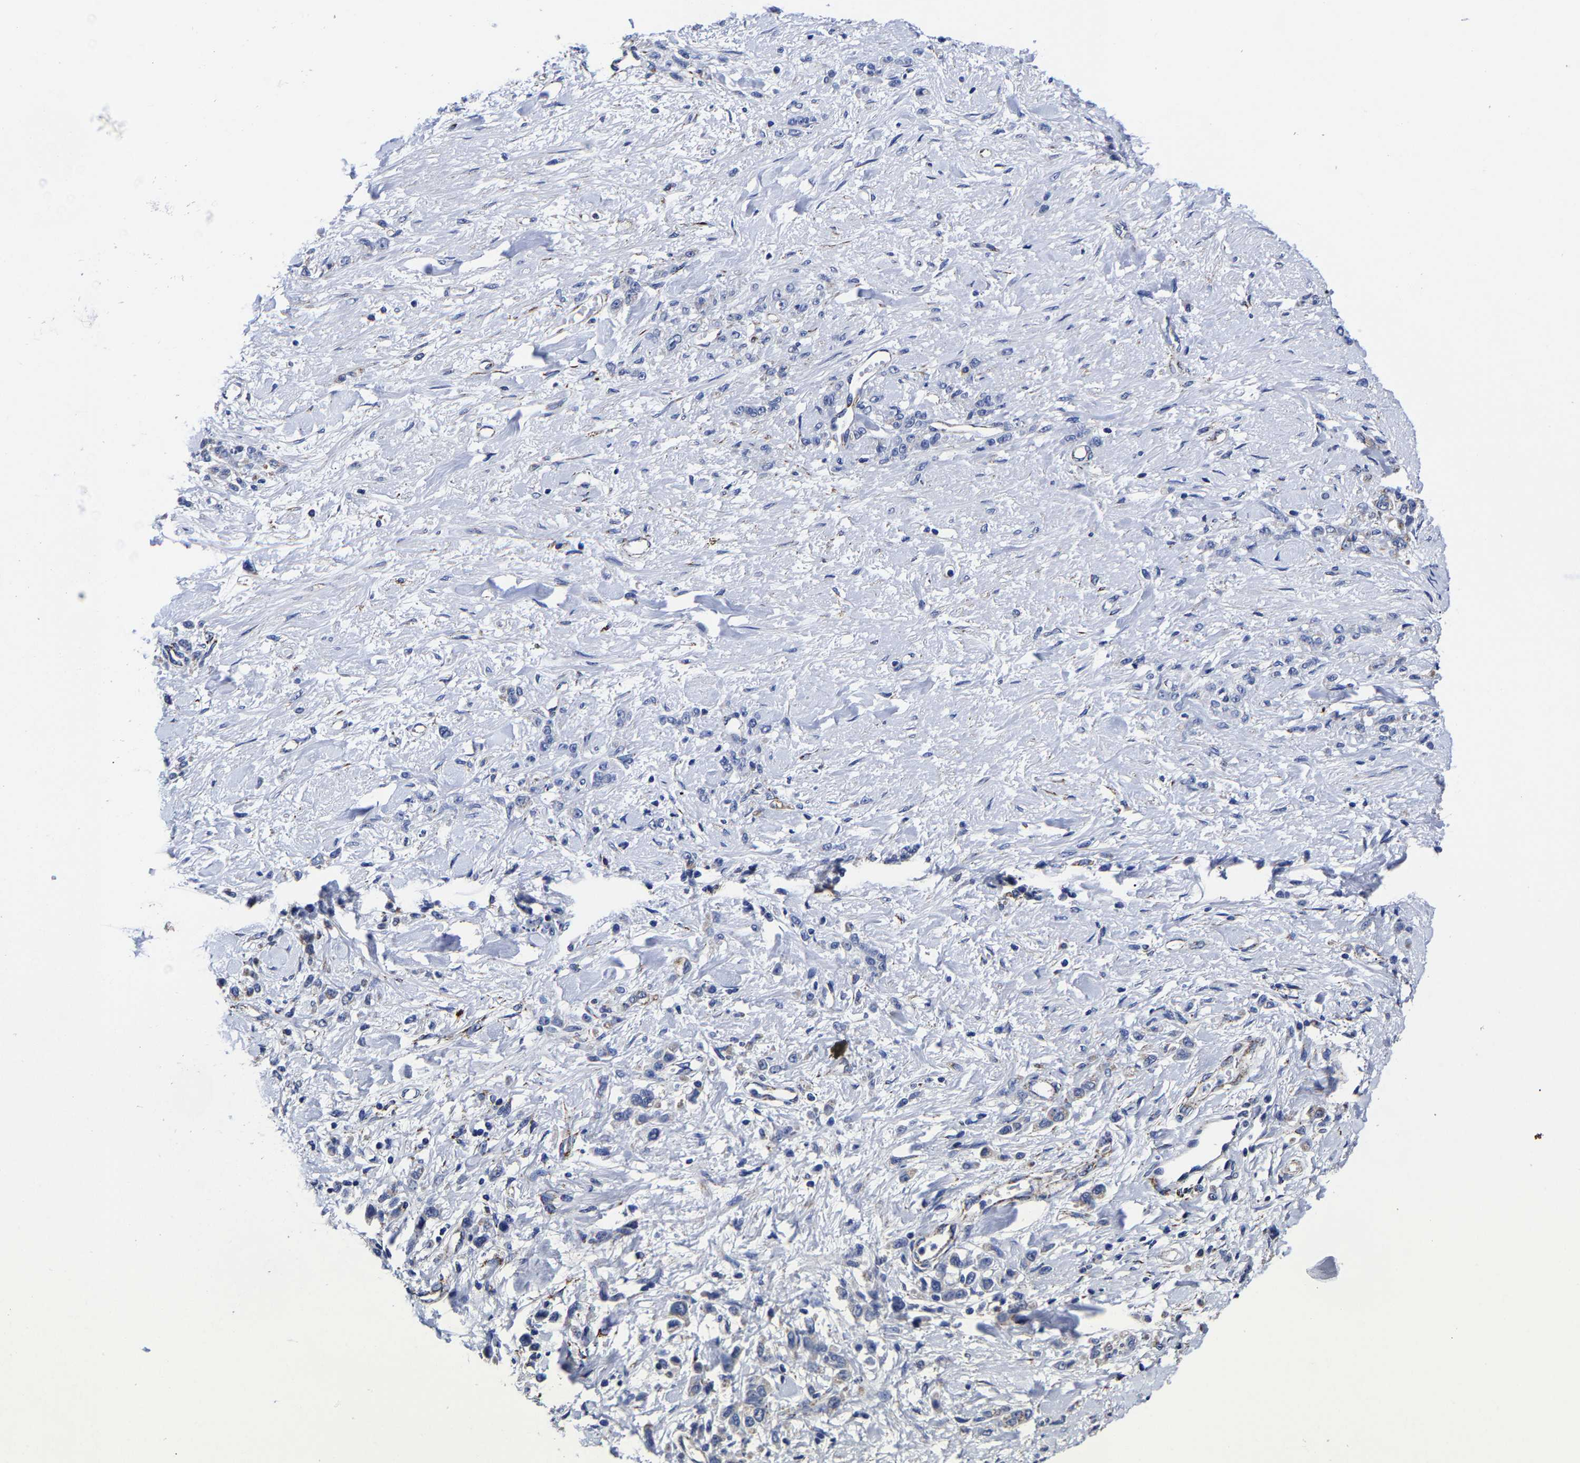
{"staining": {"intensity": "negative", "quantity": "none", "location": "none"}, "tissue": "stomach cancer", "cell_type": "Tumor cells", "image_type": "cancer", "snomed": [{"axis": "morphology", "description": "Normal tissue, NOS"}, {"axis": "morphology", "description": "Adenocarcinoma, NOS"}, {"axis": "topography", "description": "Stomach"}], "caption": "Human stomach cancer stained for a protein using immunohistochemistry (IHC) reveals no staining in tumor cells.", "gene": "AASS", "patient": {"sex": "male", "age": 82}}